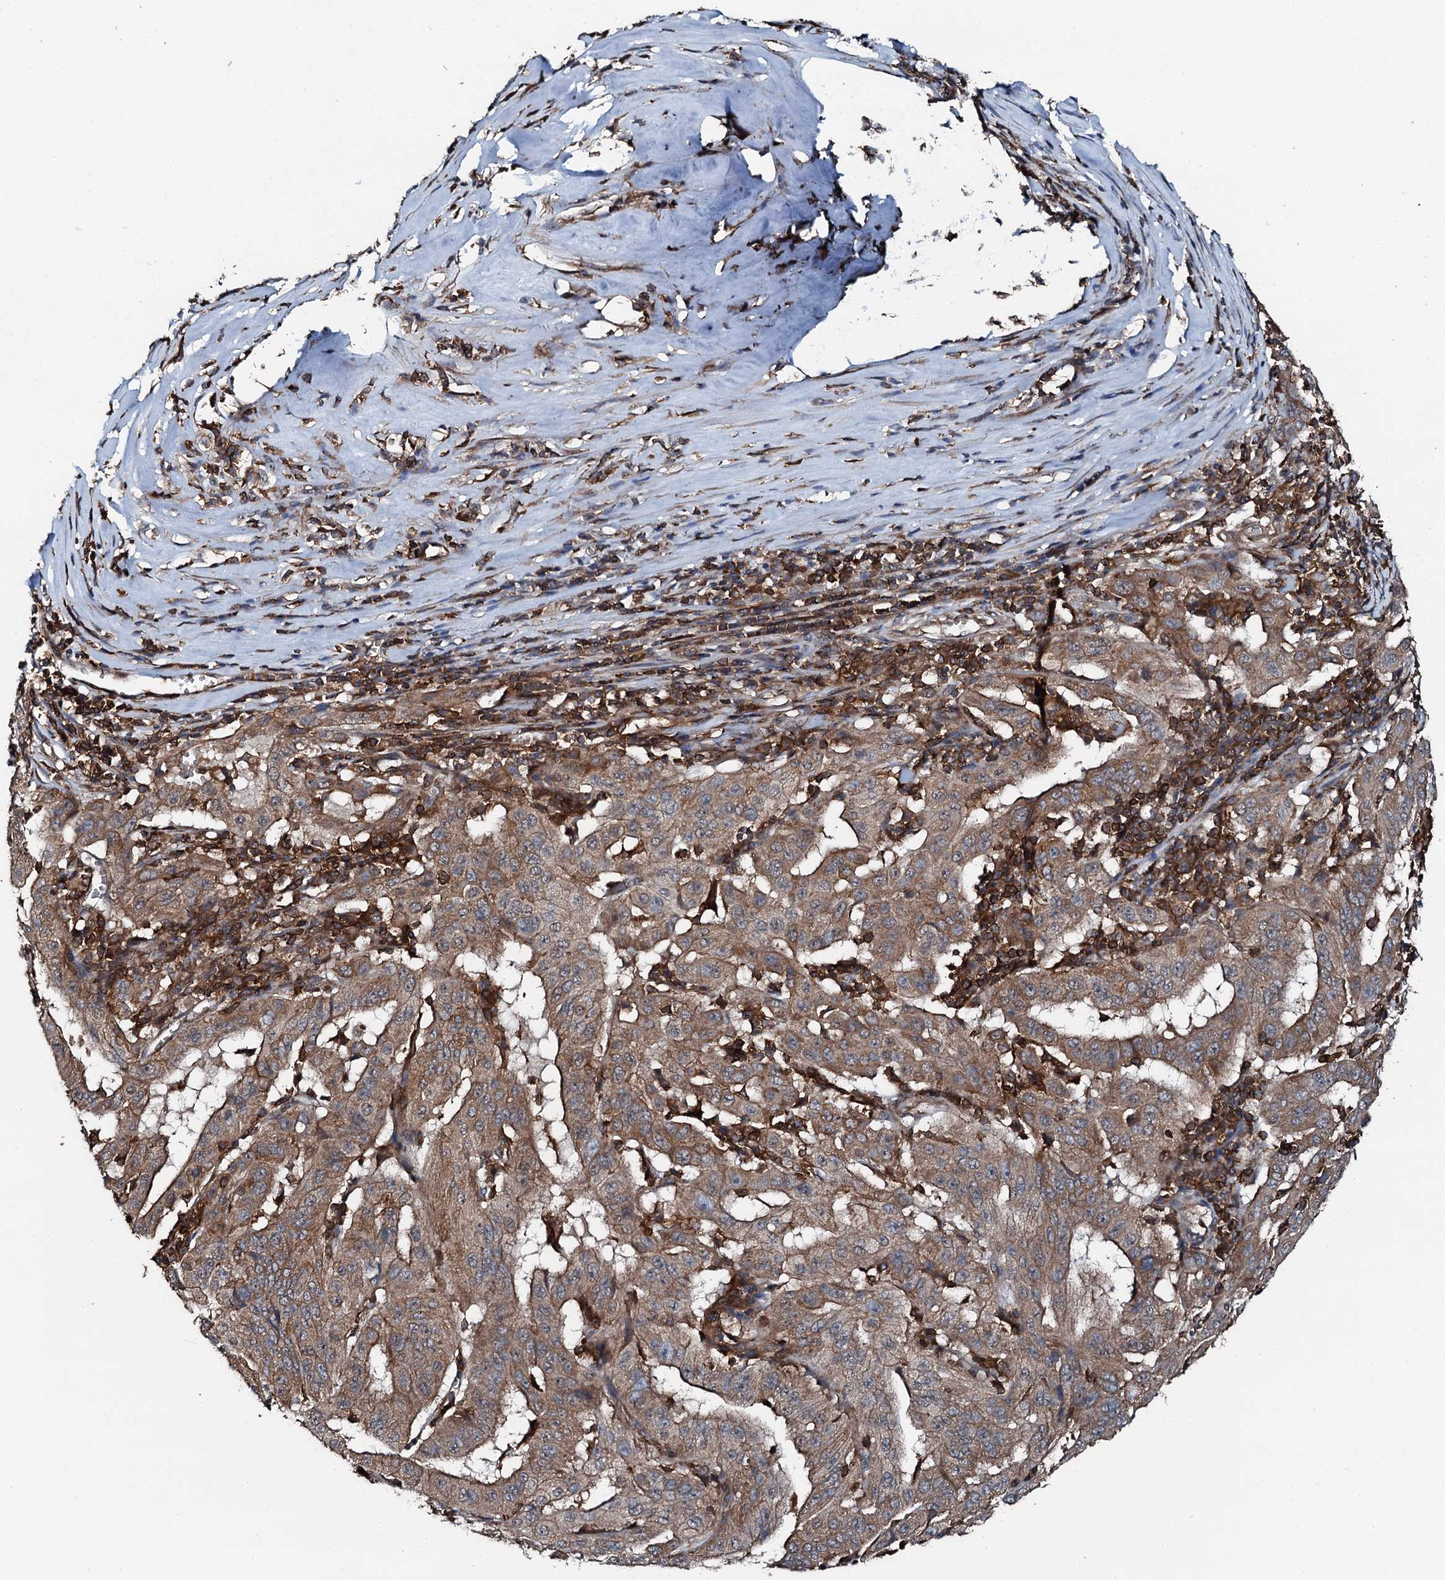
{"staining": {"intensity": "moderate", "quantity": ">75%", "location": "cytoplasmic/membranous"}, "tissue": "pancreatic cancer", "cell_type": "Tumor cells", "image_type": "cancer", "snomed": [{"axis": "morphology", "description": "Adenocarcinoma, NOS"}, {"axis": "topography", "description": "Pancreas"}], "caption": "Moderate cytoplasmic/membranous positivity for a protein is appreciated in approximately >75% of tumor cells of pancreatic cancer using IHC.", "gene": "EDC4", "patient": {"sex": "male", "age": 63}}